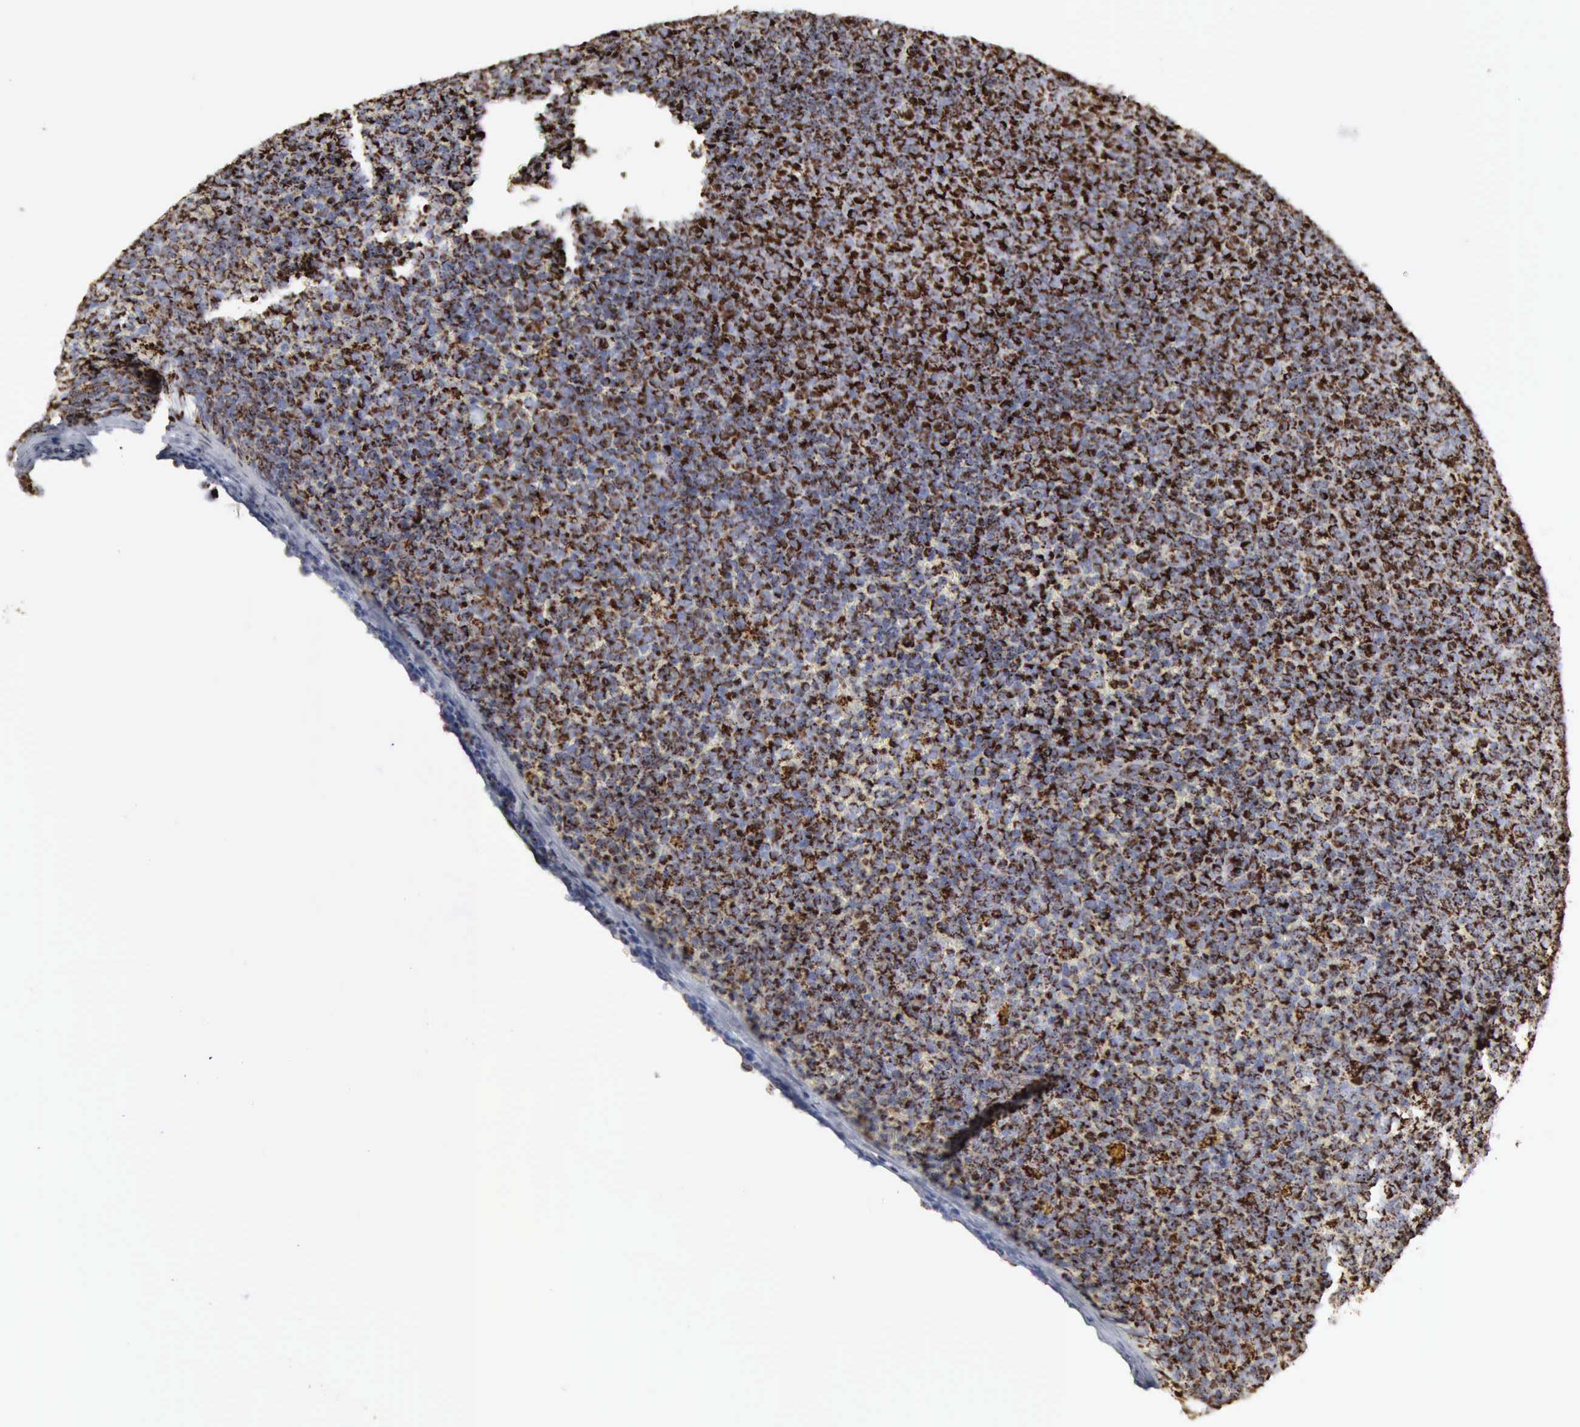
{"staining": {"intensity": "strong", "quantity": ">75%", "location": "cytoplasmic/membranous"}, "tissue": "lymphoma", "cell_type": "Tumor cells", "image_type": "cancer", "snomed": [{"axis": "morphology", "description": "Malignant lymphoma, non-Hodgkin's type, Low grade"}, {"axis": "topography", "description": "Lymph node"}], "caption": "Immunohistochemical staining of human low-grade malignant lymphoma, non-Hodgkin's type shows strong cytoplasmic/membranous protein positivity in about >75% of tumor cells. The staining is performed using DAB brown chromogen to label protein expression. The nuclei are counter-stained blue using hematoxylin.", "gene": "ACO2", "patient": {"sex": "male", "age": 50}}